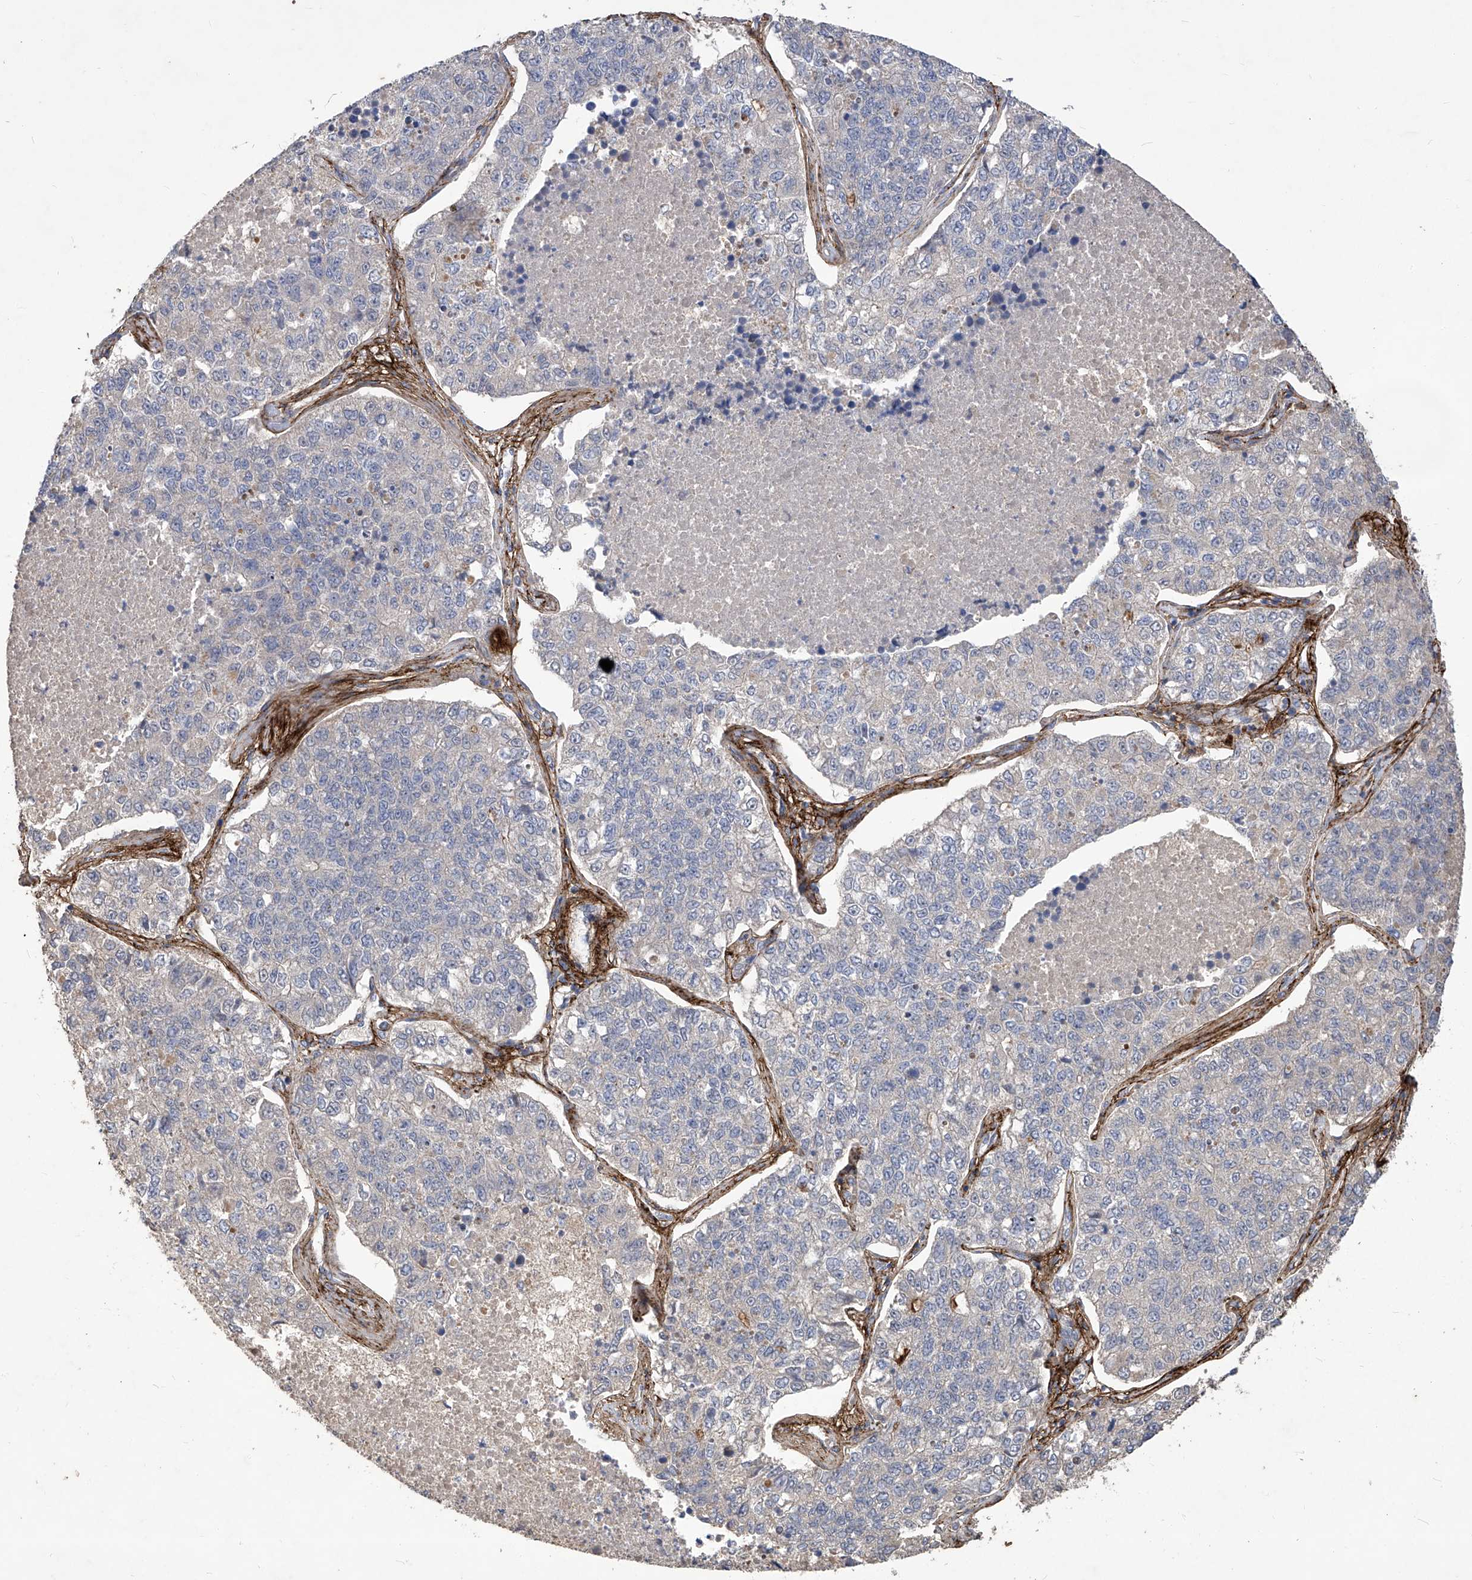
{"staining": {"intensity": "negative", "quantity": "none", "location": "none"}, "tissue": "lung cancer", "cell_type": "Tumor cells", "image_type": "cancer", "snomed": [{"axis": "morphology", "description": "Adenocarcinoma, NOS"}, {"axis": "topography", "description": "Lung"}], "caption": "The photomicrograph displays no significant expression in tumor cells of lung adenocarcinoma. (Brightfield microscopy of DAB immunohistochemistry (IHC) at high magnification).", "gene": "TXNIP", "patient": {"sex": "male", "age": 49}}